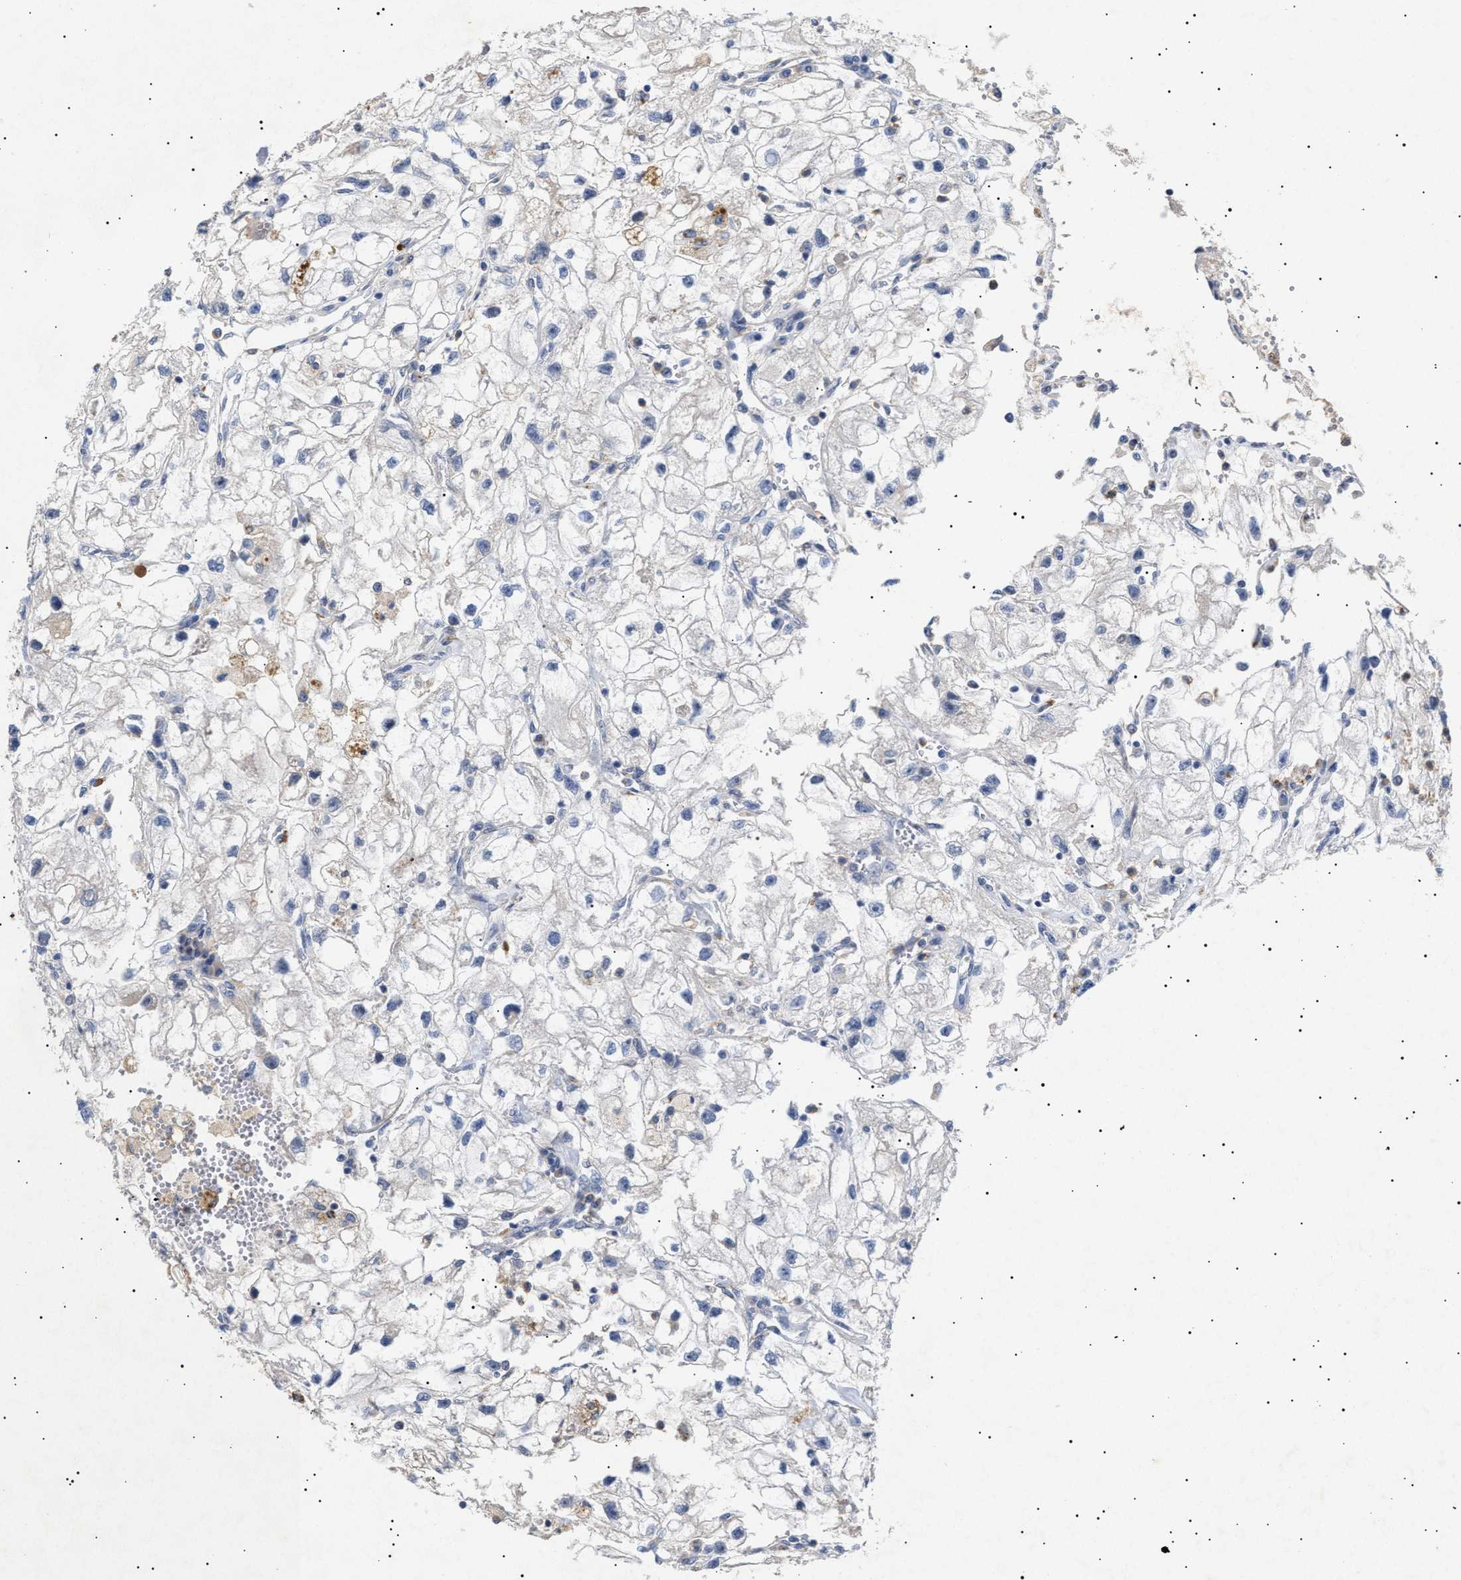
{"staining": {"intensity": "negative", "quantity": "none", "location": "none"}, "tissue": "renal cancer", "cell_type": "Tumor cells", "image_type": "cancer", "snomed": [{"axis": "morphology", "description": "Adenocarcinoma, NOS"}, {"axis": "topography", "description": "Kidney"}], "caption": "Tumor cells show no significant positivity in adenocarcinoma (renal).", "gene": "SIRT5", "patient": {"sex": "female", "age": 70}}